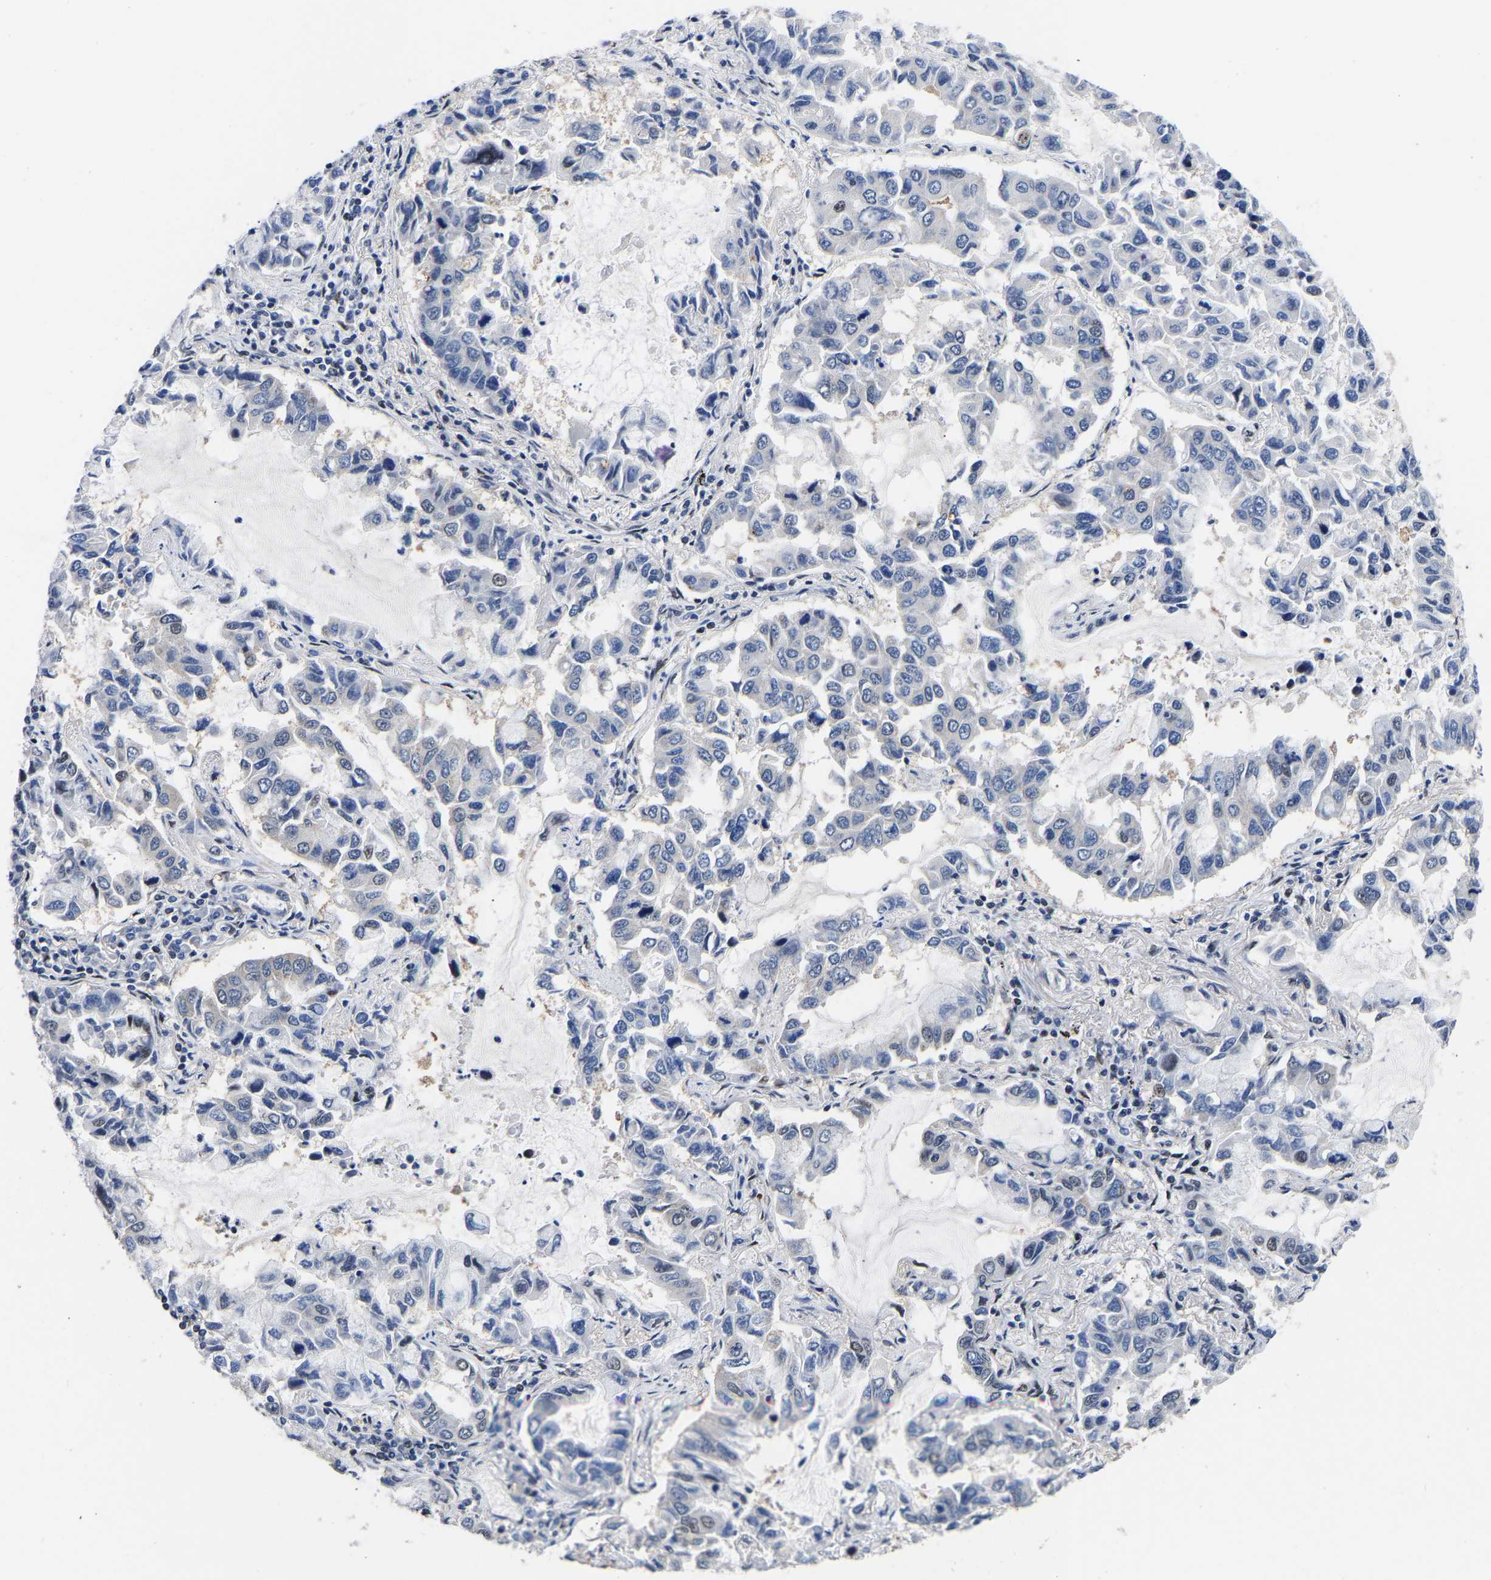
{"staining": {"intensity": "moderate", "quantity": "<25%", "location": "nuclear"}, "tissue": "lung cancer", "cell_type": "Tumor cells", "image_type": "cancer", "snomed": [{"axis": "morphology", "description": "Adenocarcinoma, NOS"}, {"axis": "topography", "description": "Lung"}], "caption": "A low amount of moderate nuclear staining is appreciated in about <25% of tumor cells in lung adenocarcinoma tissue. (Stains: DAB (3,3'-diaminobenzidine) in brown, nuclei in blue, Microscopy: brightfield microscopy at high magnification).", "gene": "PTRHD1", "patient": {"sex": "male", "age": 64}}